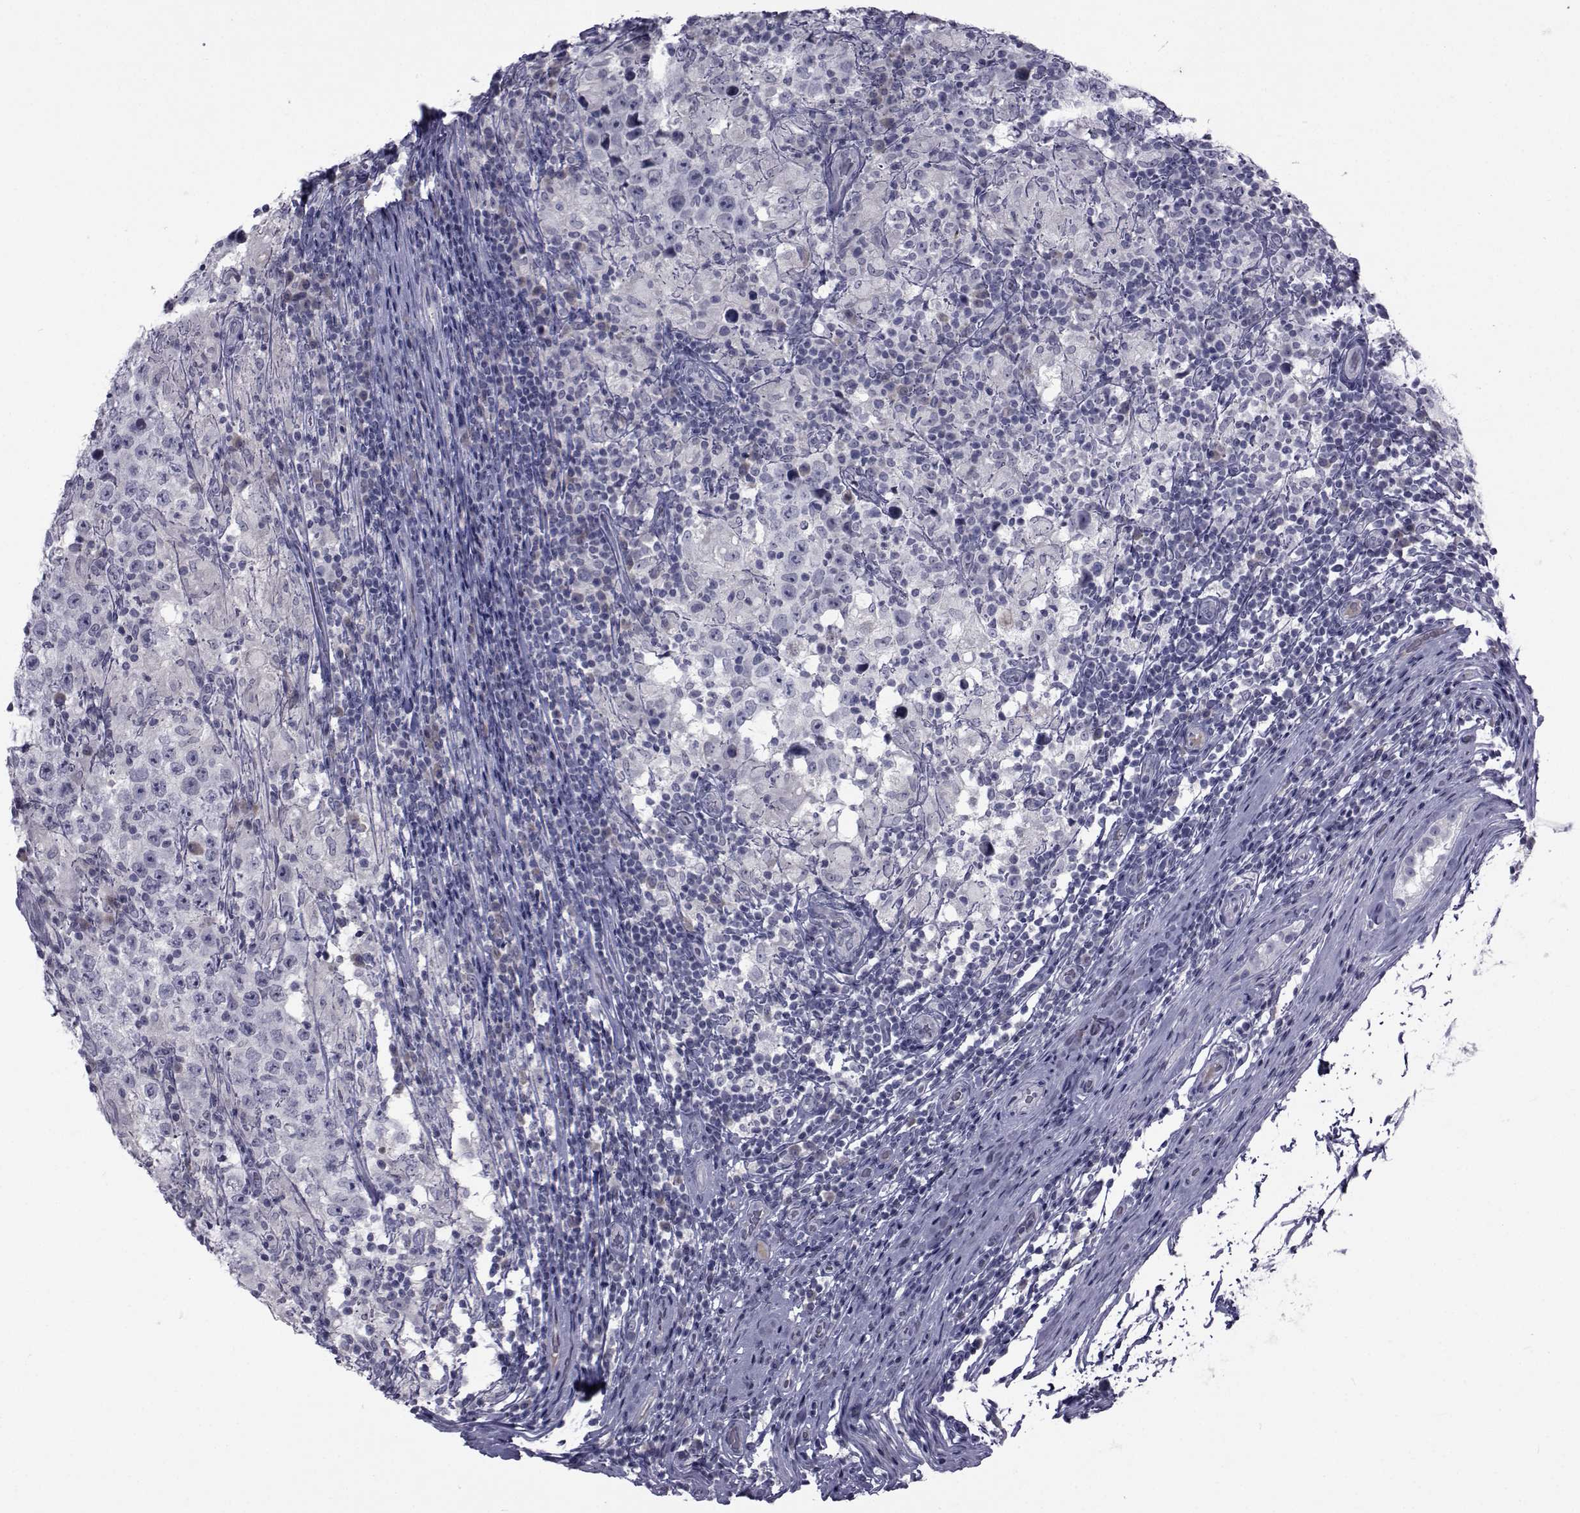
{"staining": {"intensity": "negative", "quantity": "none", "location": "none"}, "tissue": "testis cancer", "cell_type": "Tumor cells", "image_type": "cancer", "snomed": [{"axis": "morphology", "description": "Seminoma, NOS"}, {"axis": "morphology", "description": "Carcinoma, Embryonal, NOS"}, {"axis": "topography", "description": "Testis"}], "caption": "Tumor cells are negative for brown protein staining in embryonal carcinoma (testis).", "gene": "PAX2", "patient": {"sex": "male", "age": 41}}